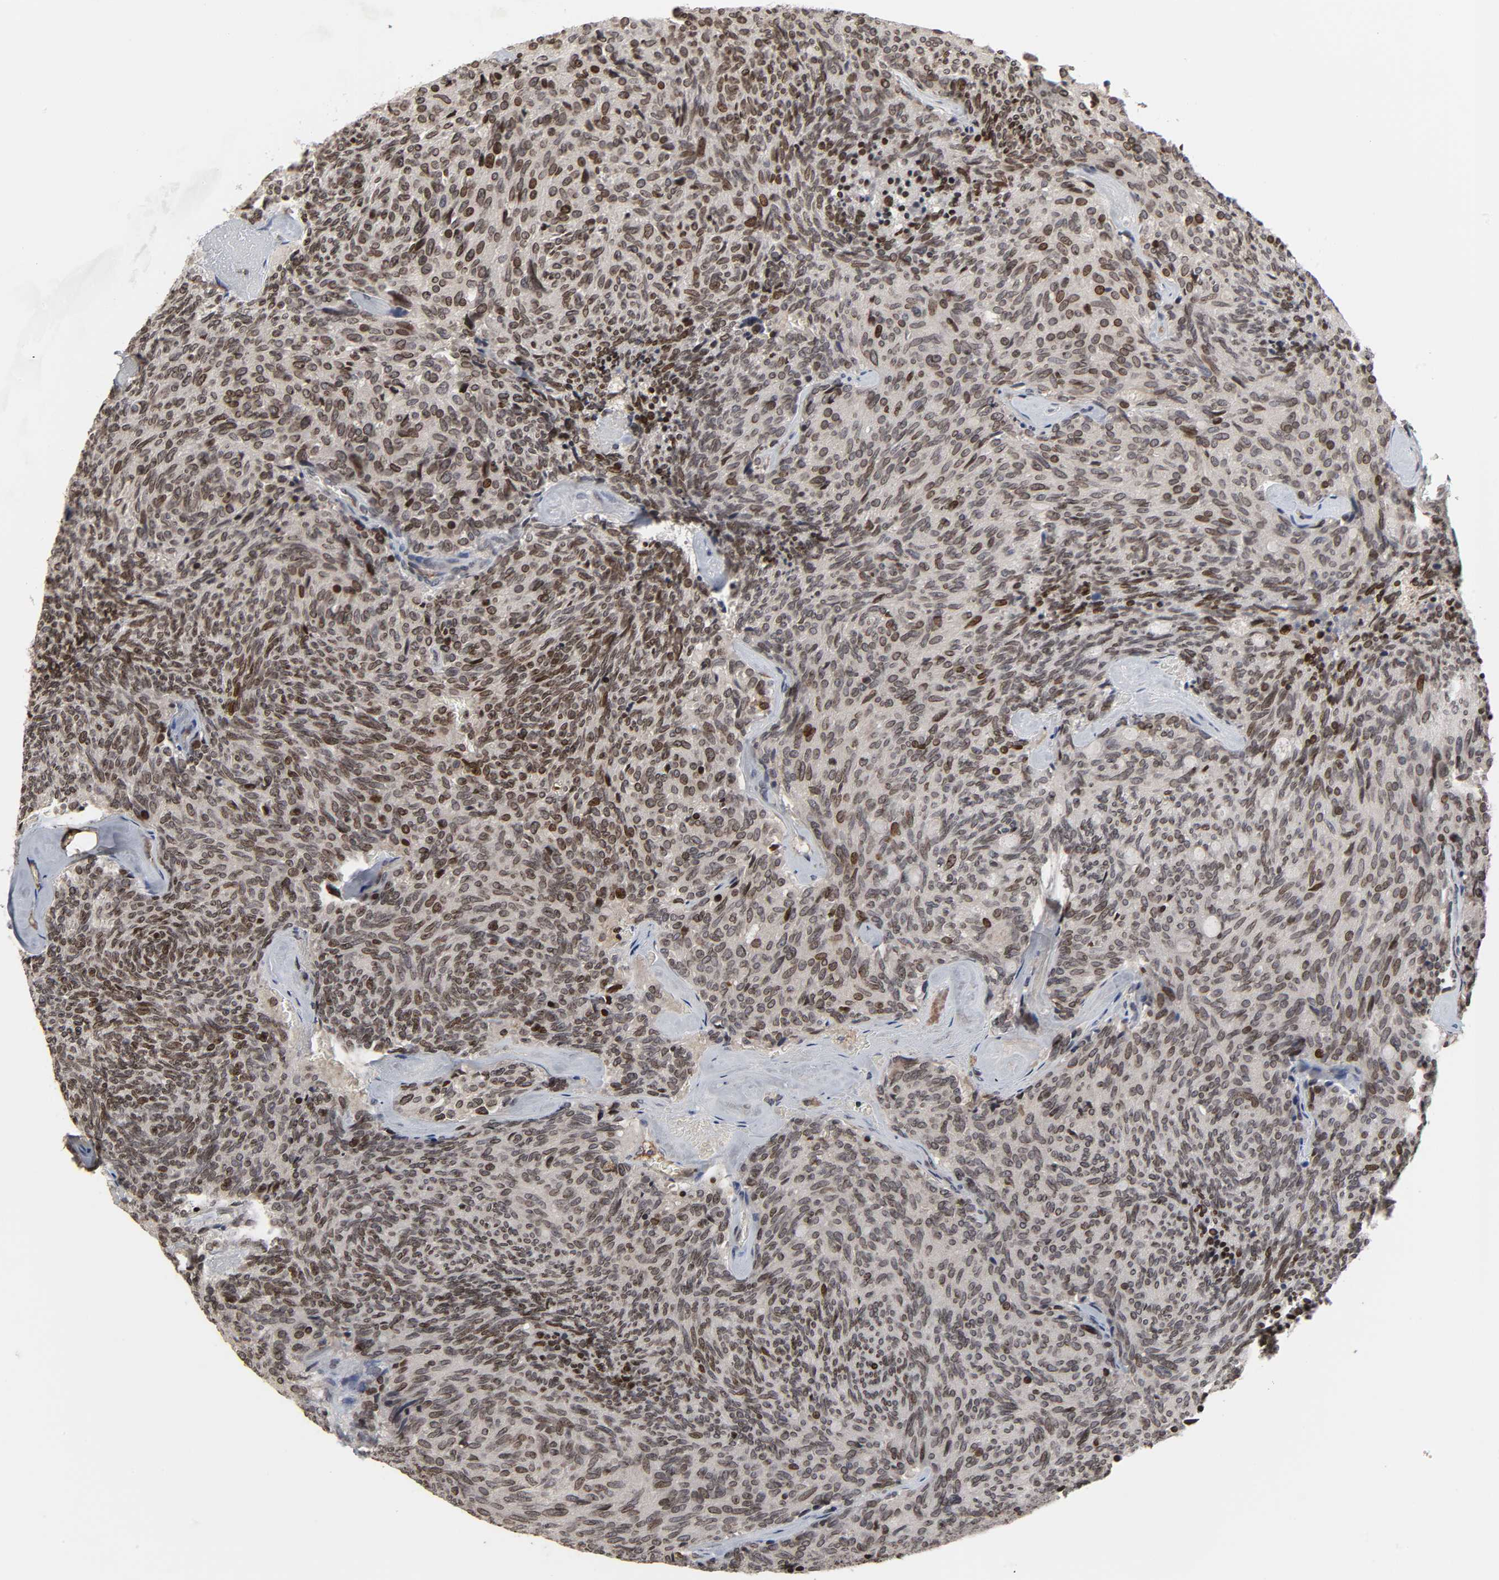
{"staining": {"intensity": "moderate", "quantity": ">75%", "location": "cytoplasmic/membranous,nuclear"}, "tissue": "carcinoid", "cell_type": "Tumor cells", "image_type": "cancer", "snomed": [{"axis": "morphology", "description": "Carcinoid, malignant, NOS"}, {"axis": "topography", "description": "Pancreas"}], "caption": "There is medium levels of moderate cytoplasmic/membranous and nuclear staining in tumor cells of carcinoid, as demonstrated by immunohistochemical staining (brown color).", "gene": "CPN2", "patient": {"sex": "female", "age": 54}}